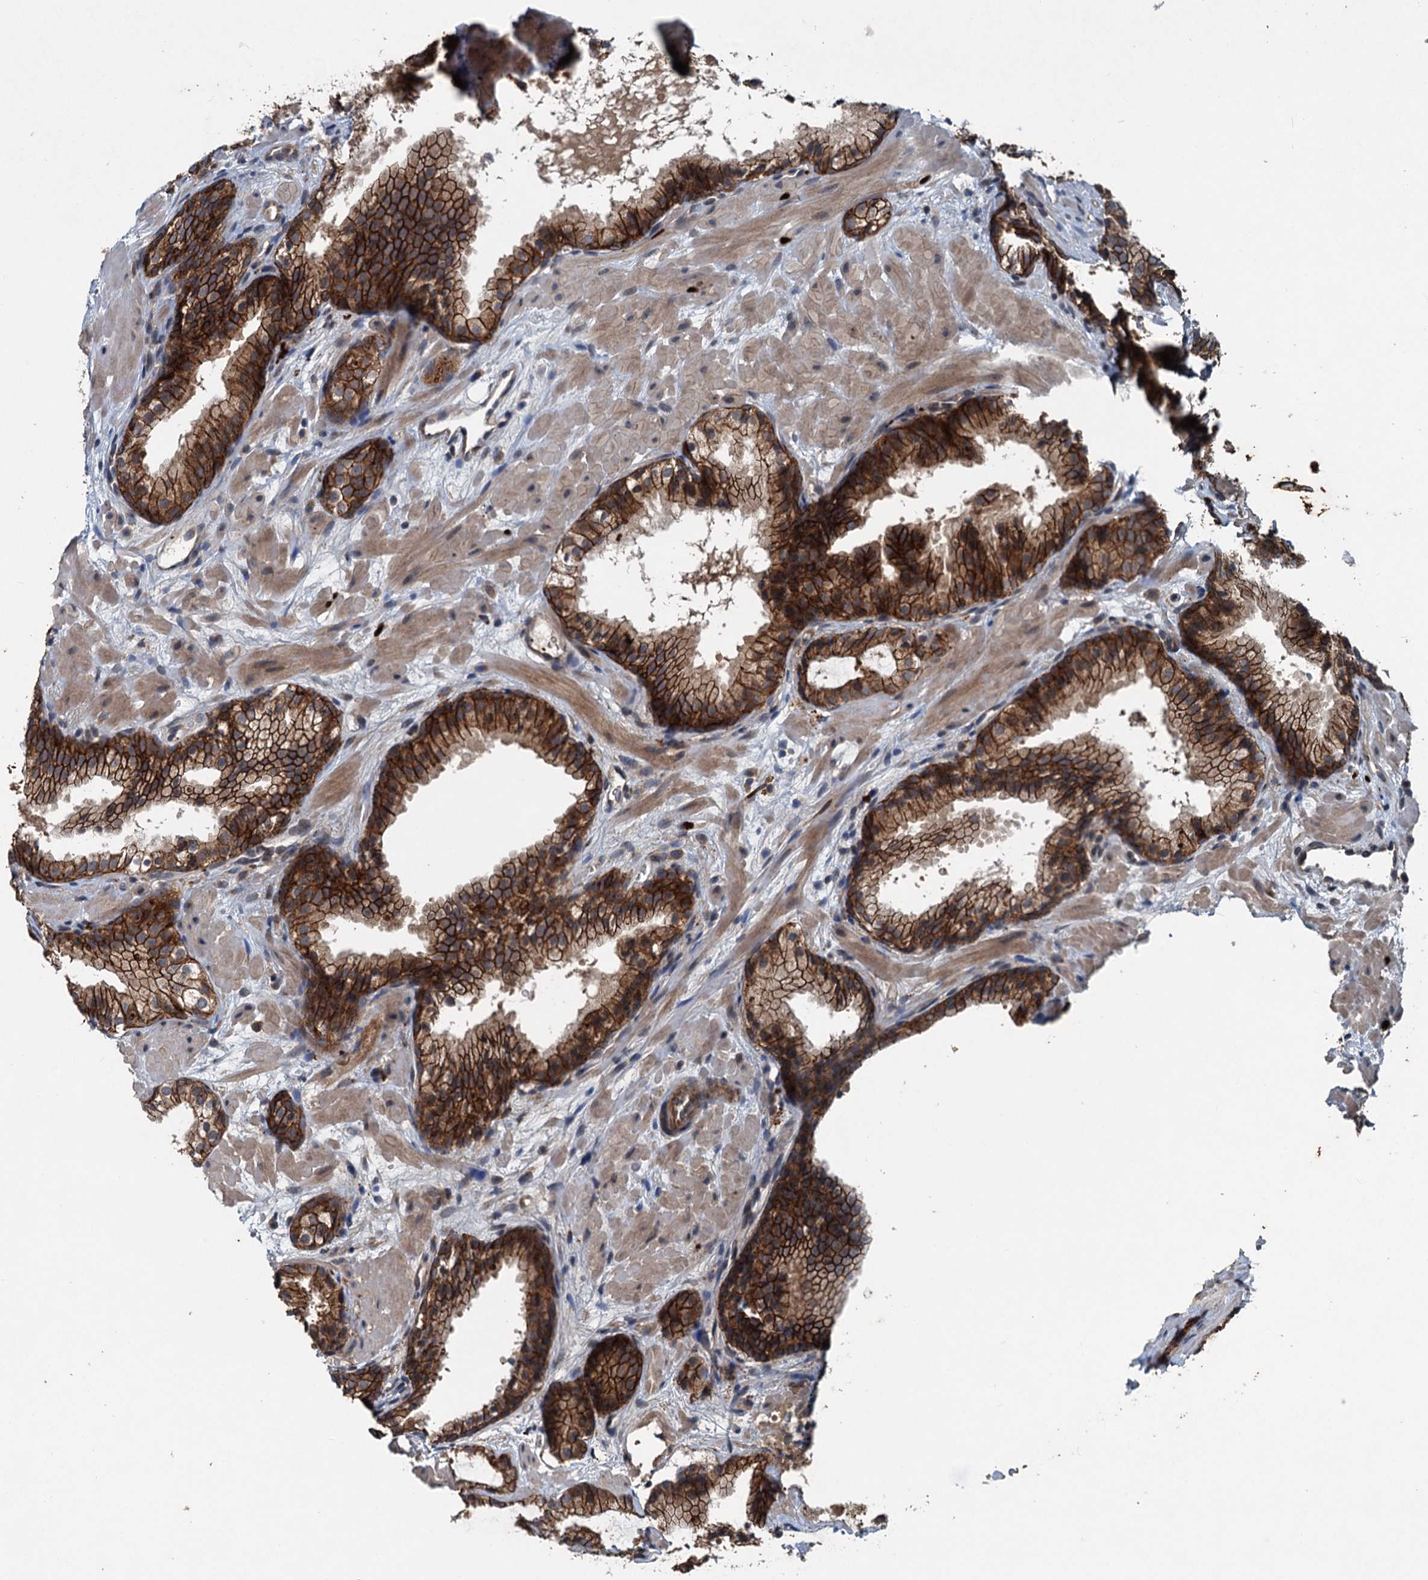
{"staining": {"intensity": "strong", "quantity": ">75%", "location": "cytoplasmic/membranous"}, "tissue": "prostate cancer", "cell_type": "Tumor cells", "image_type": "cancer", "snomed": [{"axis": "morphology", "description": "Adenocarcinoma, High grade"}, {"axis": "topography", "description": "Prostate"}], "caption": "IHC micrograph of high-grade adenocarcinoma (prostate) stained for a protein (brown), which displays high levels of strong cytoplasmic/membranous positivity in about >75% of tumor cells.", "gene": "N4BP2L2", "patient": {"sex": "male", "age": 60}}